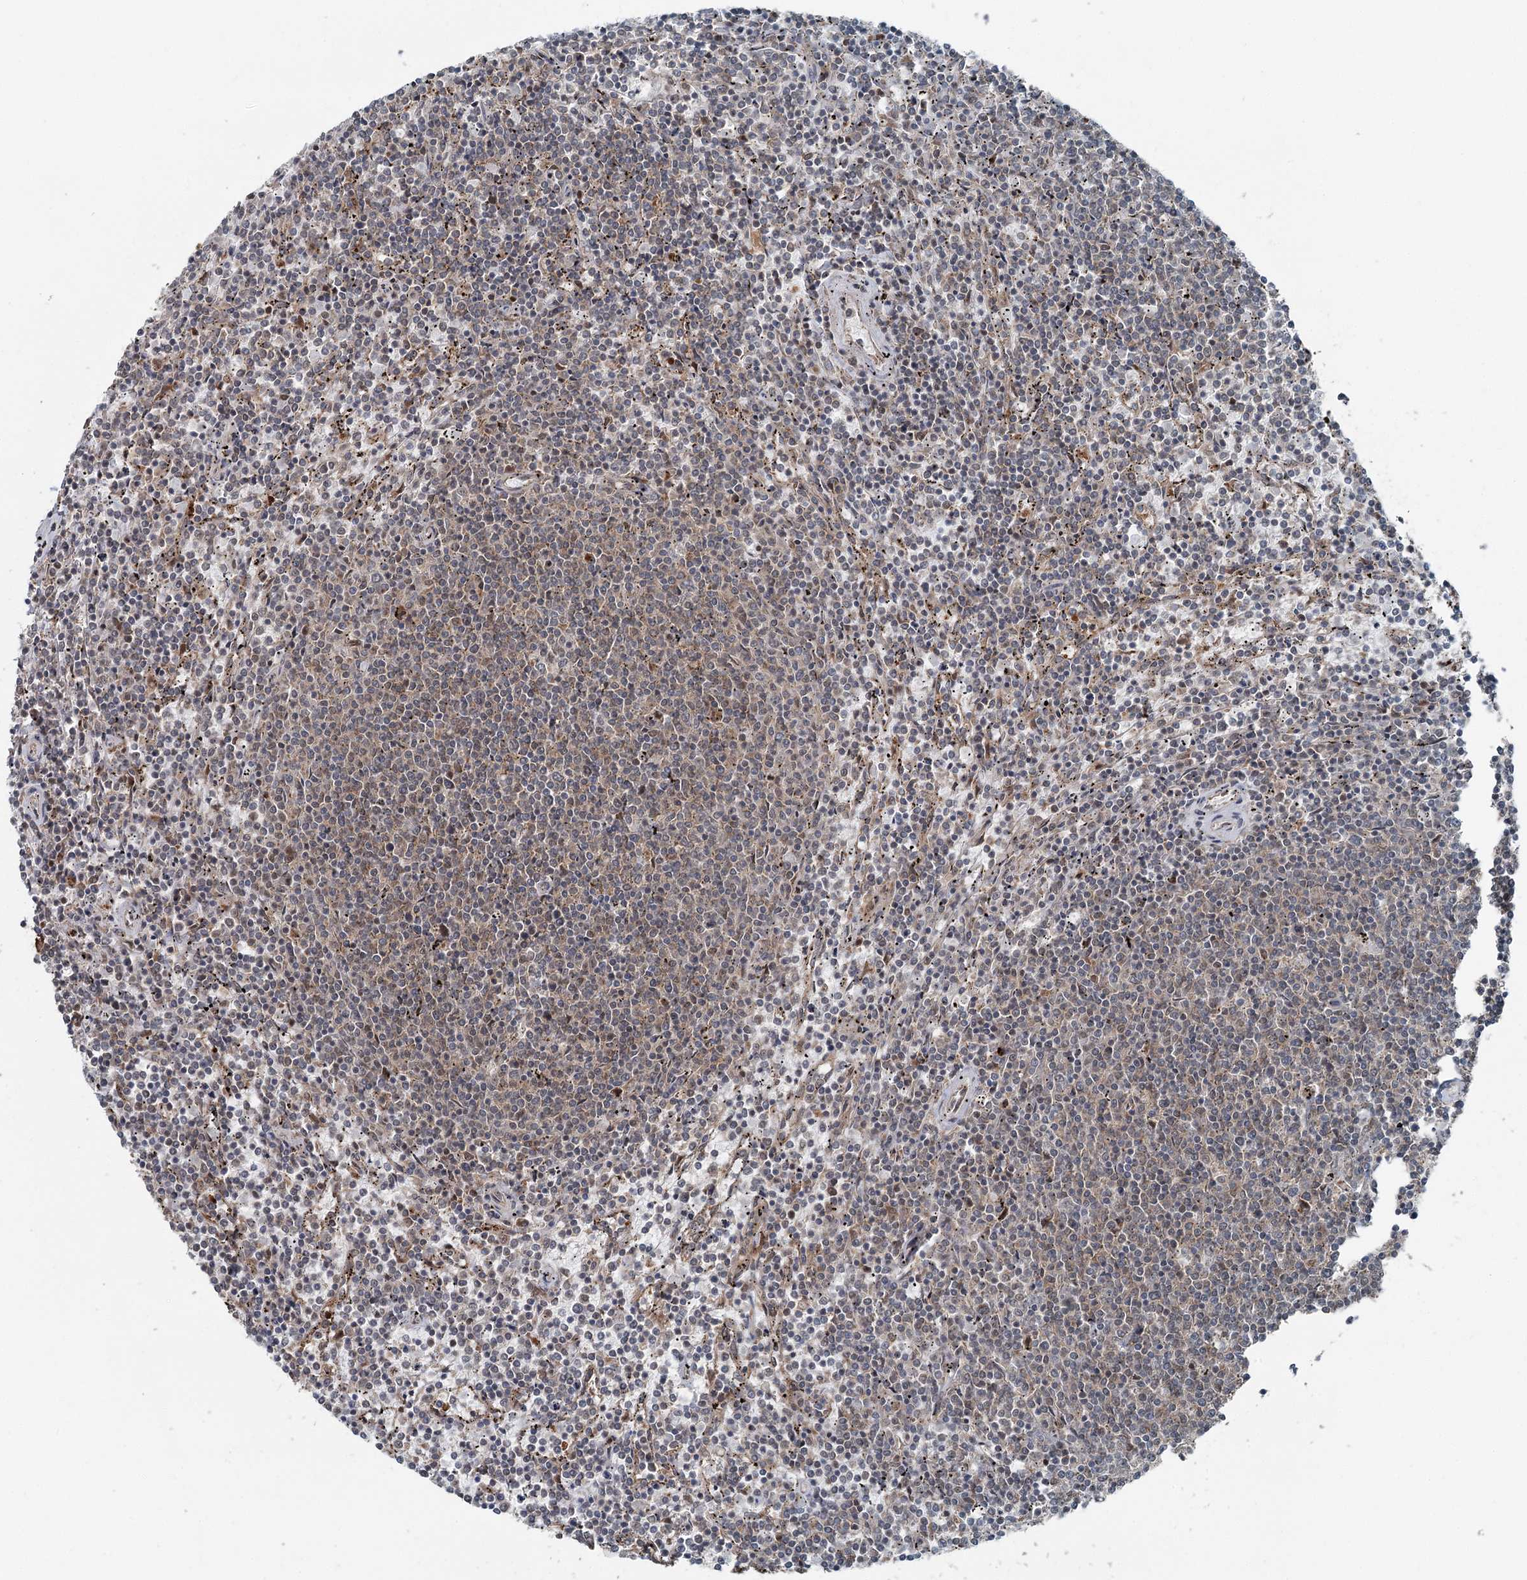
{"staining": {"intensity": "negative", "quantity": "none", "location": "none"}, "tissue": "lymphoma", "cell_type": "Tumor cells", "image_type": "cancer", "snomed": [{"axis": "morphology", "description": "Malignant lymphoma, non-Hodgkin's type, Low grade"}, {"axis": "topography", "description": "Spleen"}], "caption": "The IHC photomicrograph has no significant positivity in tumor cells of low-grade malignant lymphoma, non-Hodgkin's type tissue.", "gene": "WAPL", "patient": {"sex": "female", "age": 50}}